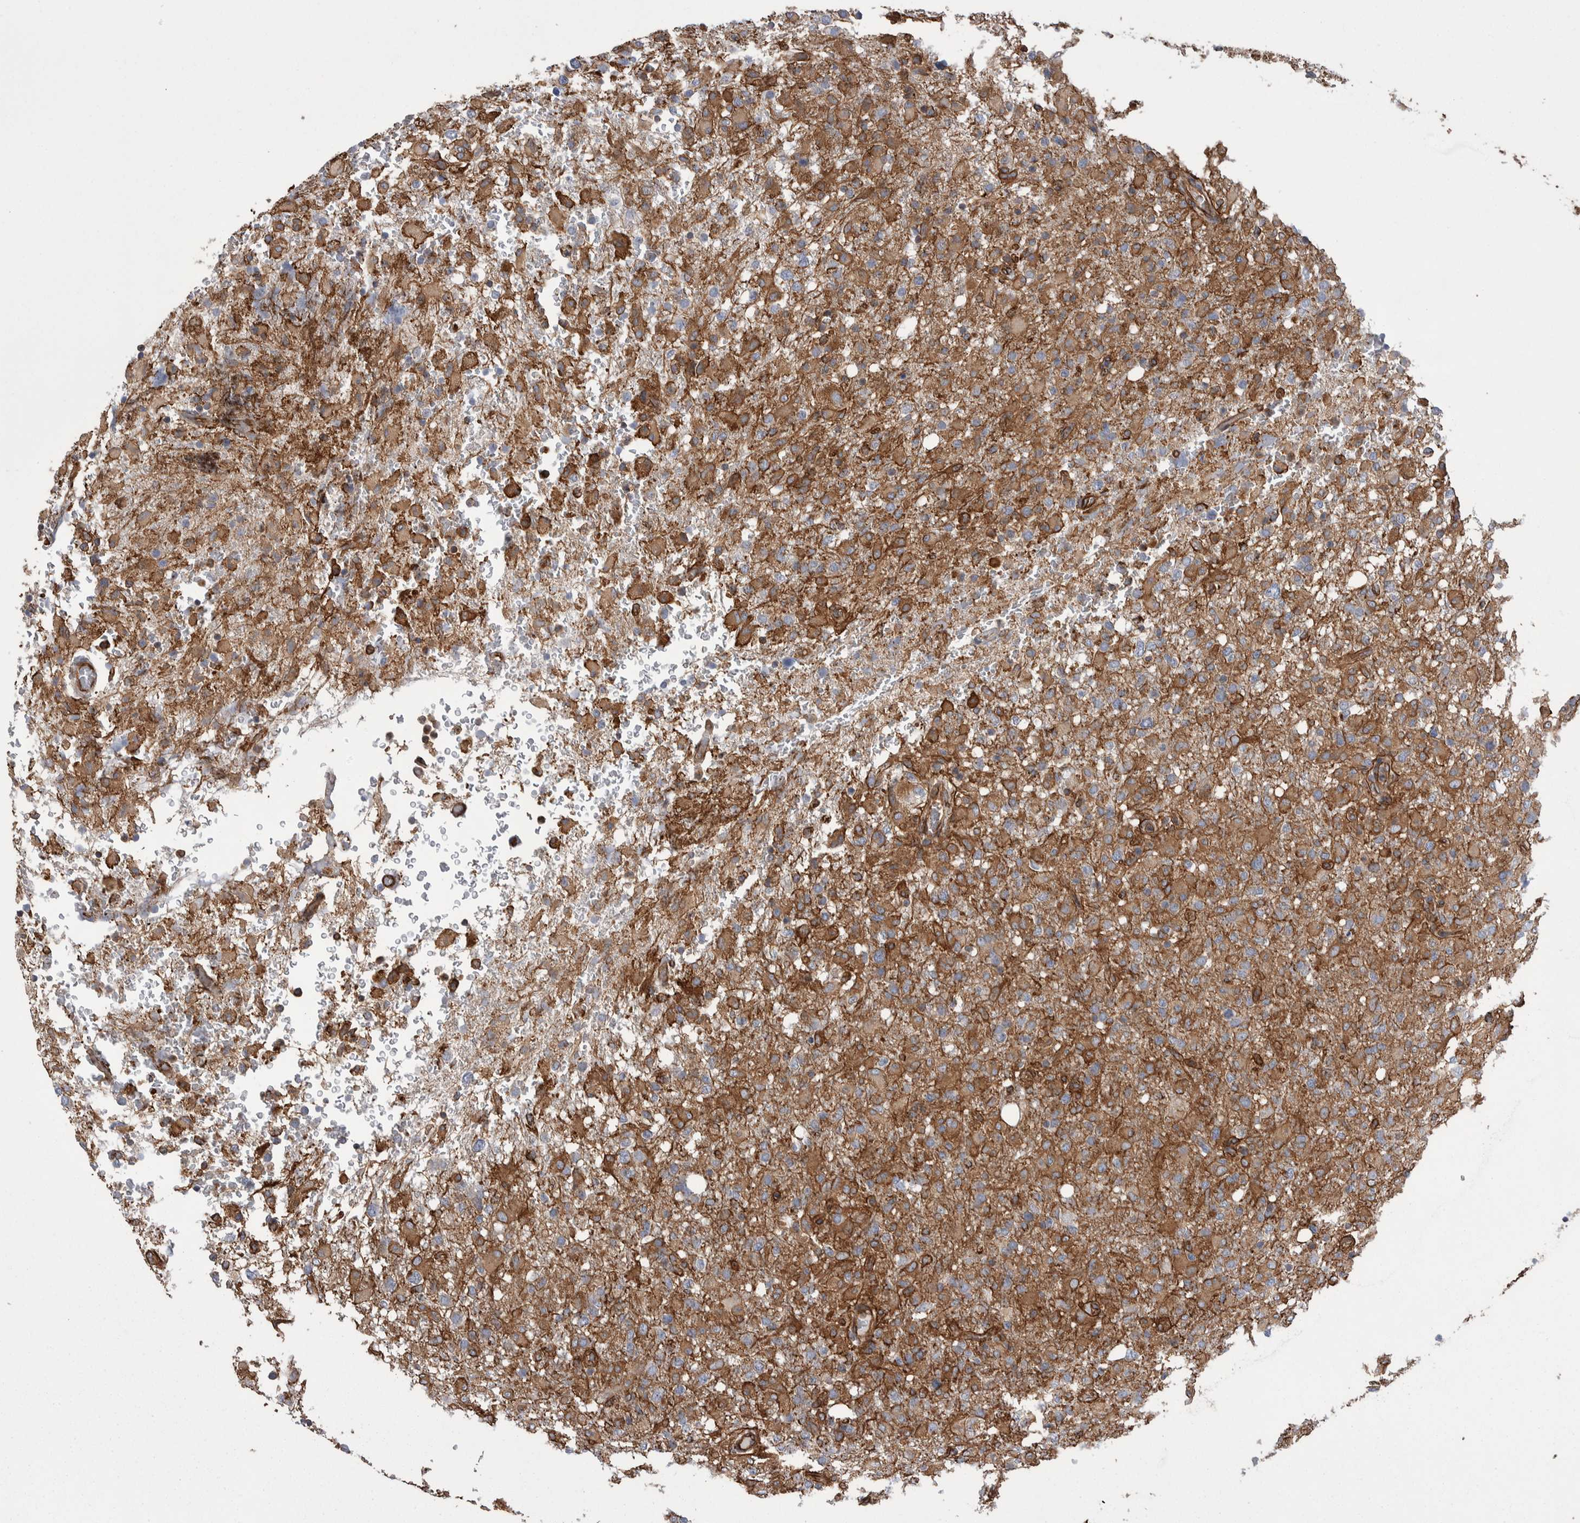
{"staining": {"intensity": "strong", "quantity": ">75%", "location": "cytoplasmic/membranous"}, "tissue": "glioma", "cell_type": "Tumor cells", "image_type": "cancer", "snomed": [{"axis": "morphology", "description": "Glioma, malignant, High grade"}, {"axis": "topography", "description": "Brain"}], "caption": "Immunohistochemistry photomicrograph of neoplastic tissue: human glioma stained using immunohistochemistry shows high levels of strong protein expression localized specifically in the cytoplasmic/membranous of tumor cells, appearing as a cytoplasmic/membranous brown color.", "gene": "KIF12", "patient": {"sex": "female", "age": 57}}